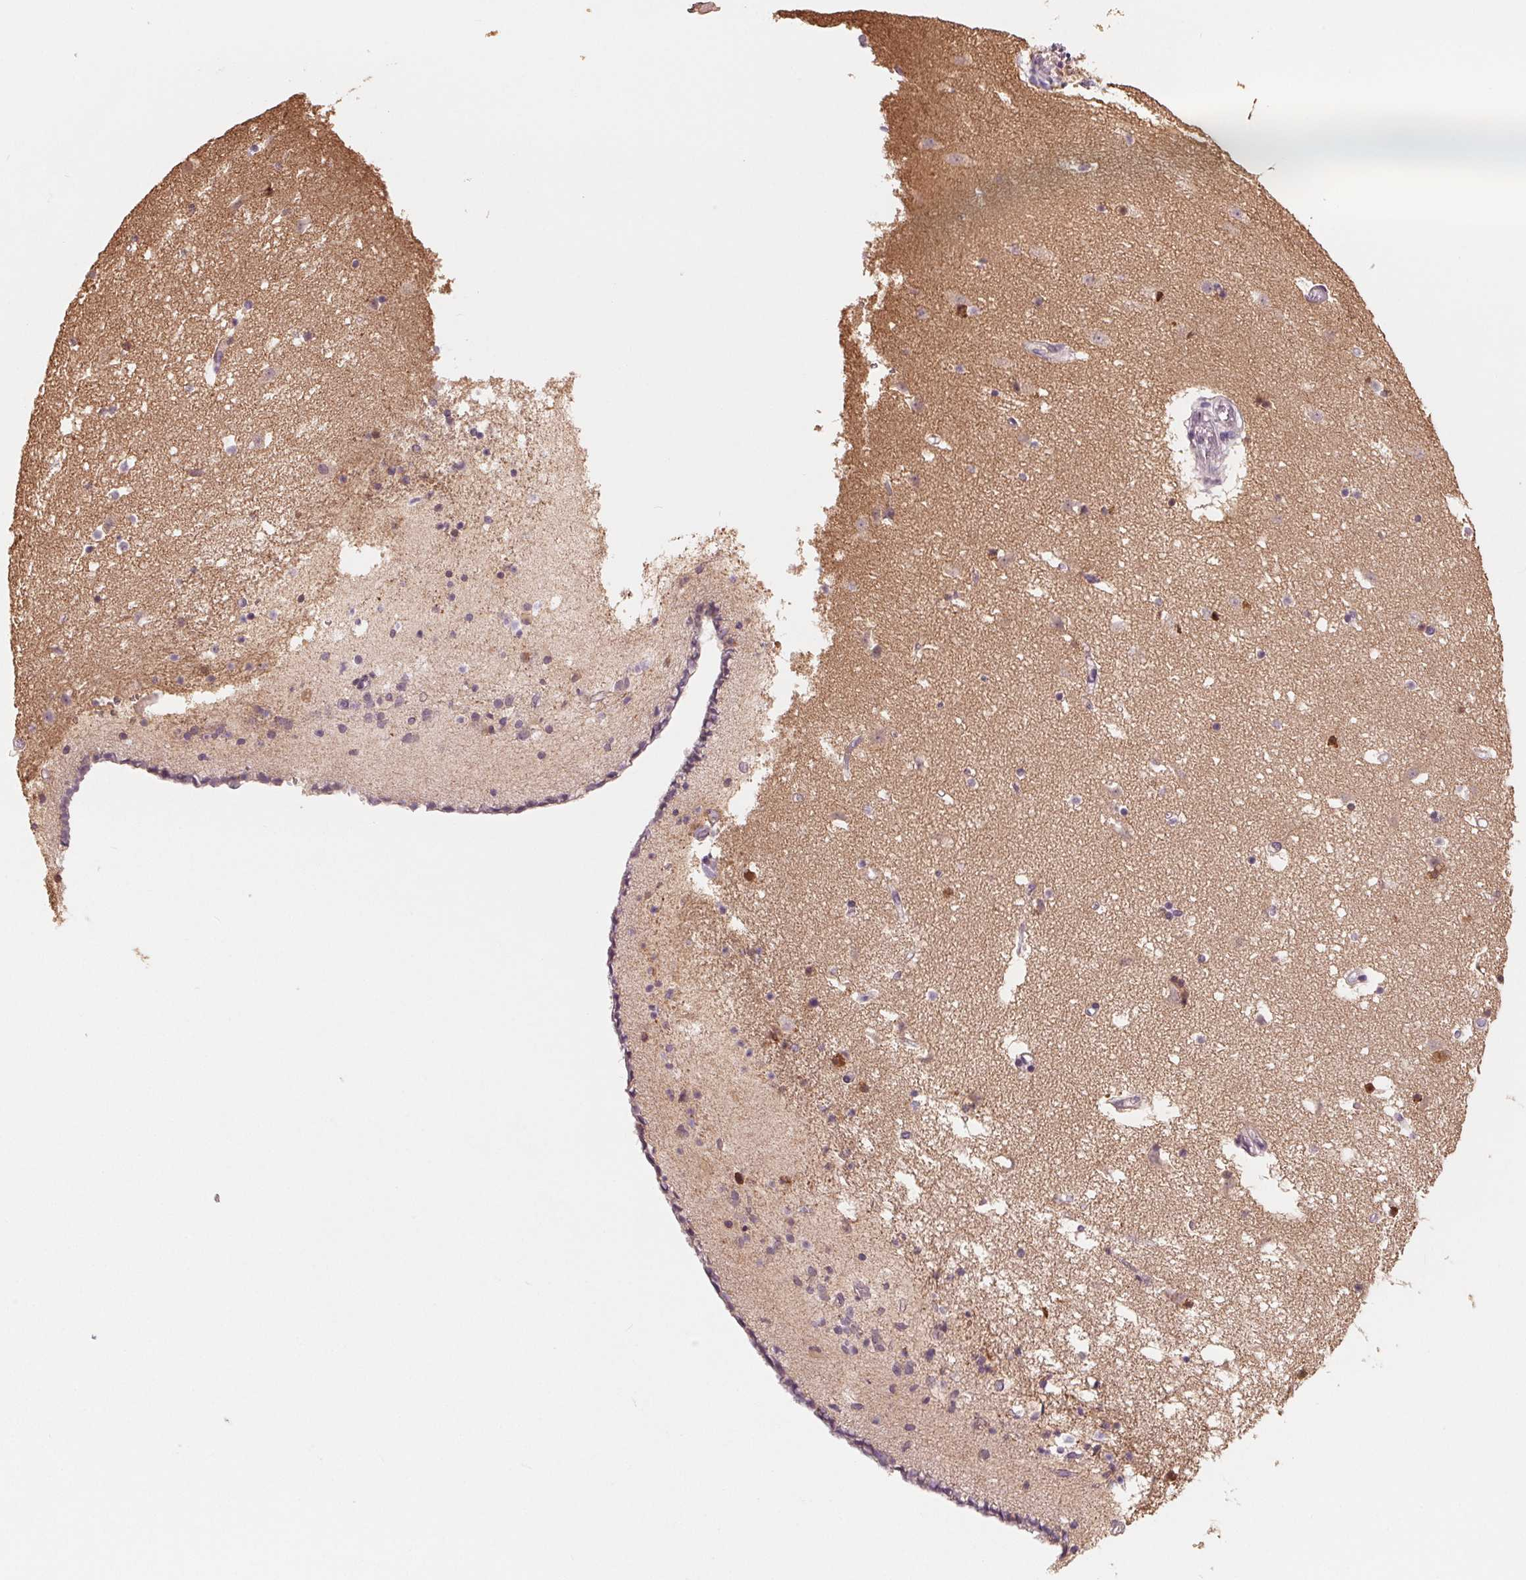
{"staining": {"intensity": "moderate", "quantity": "<25%", "location": "cytoplasmic/membranous"}, "tissue": "caudate", "cell_type": "Glial cells", "image_type": "normal", "snomed": [{"axis": "morphology", "description": "Normal tissue, NOS"}, {"axis": "topography", "description": "Lateral ventricle wall"}], "caption": "Immunohistochemistry (DAB) staining of normal caudate reveals moderate cytoplasmic/membranous protein positivity in approximately <25% of glial cells.", "gene": "CFC1B", "patient": {"sex": "female", "age": 42}}